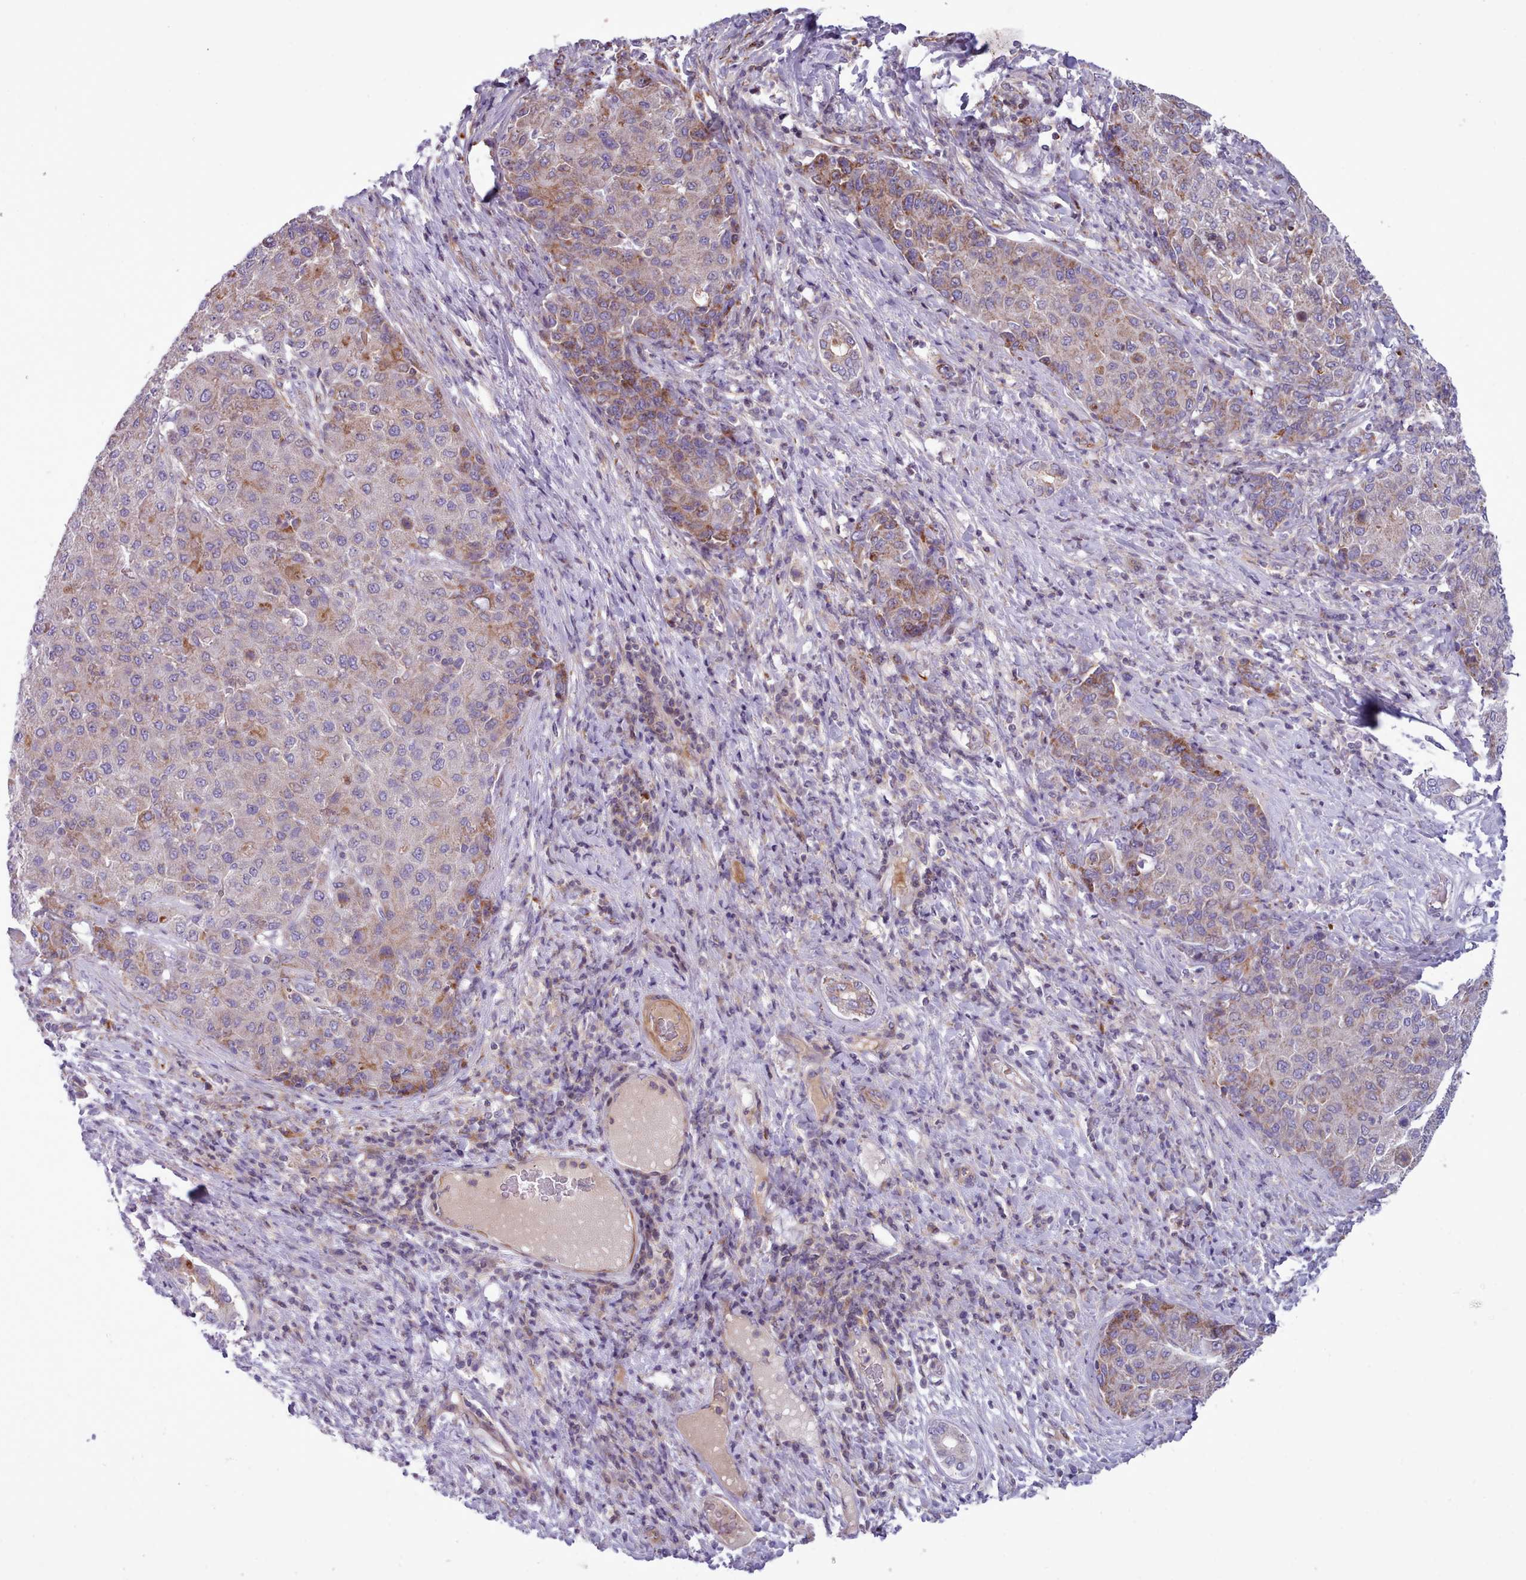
{"staining": {"intensity": "moderate", "quantity": "<25%", "location": "cytoplasmic/membranous"}, "tissue": "liver cancer", "cell_type": "Tumor cells", "image_type": "cancer", "snomed": [{"axis": "morphology", "description": "Carcinoma, Hepatocellular, NOS"}, {"axis": "topography", "description": "Liver"}], "caption": "Liver cancer (hepatocellular carcinoma) stained with a brown dye displays moderate cytoplasmic/membranous positive staining in approximately <25% of tumor cells.", "gene": "TENT4B", "patient": {"sex": "male", "age": 65}}